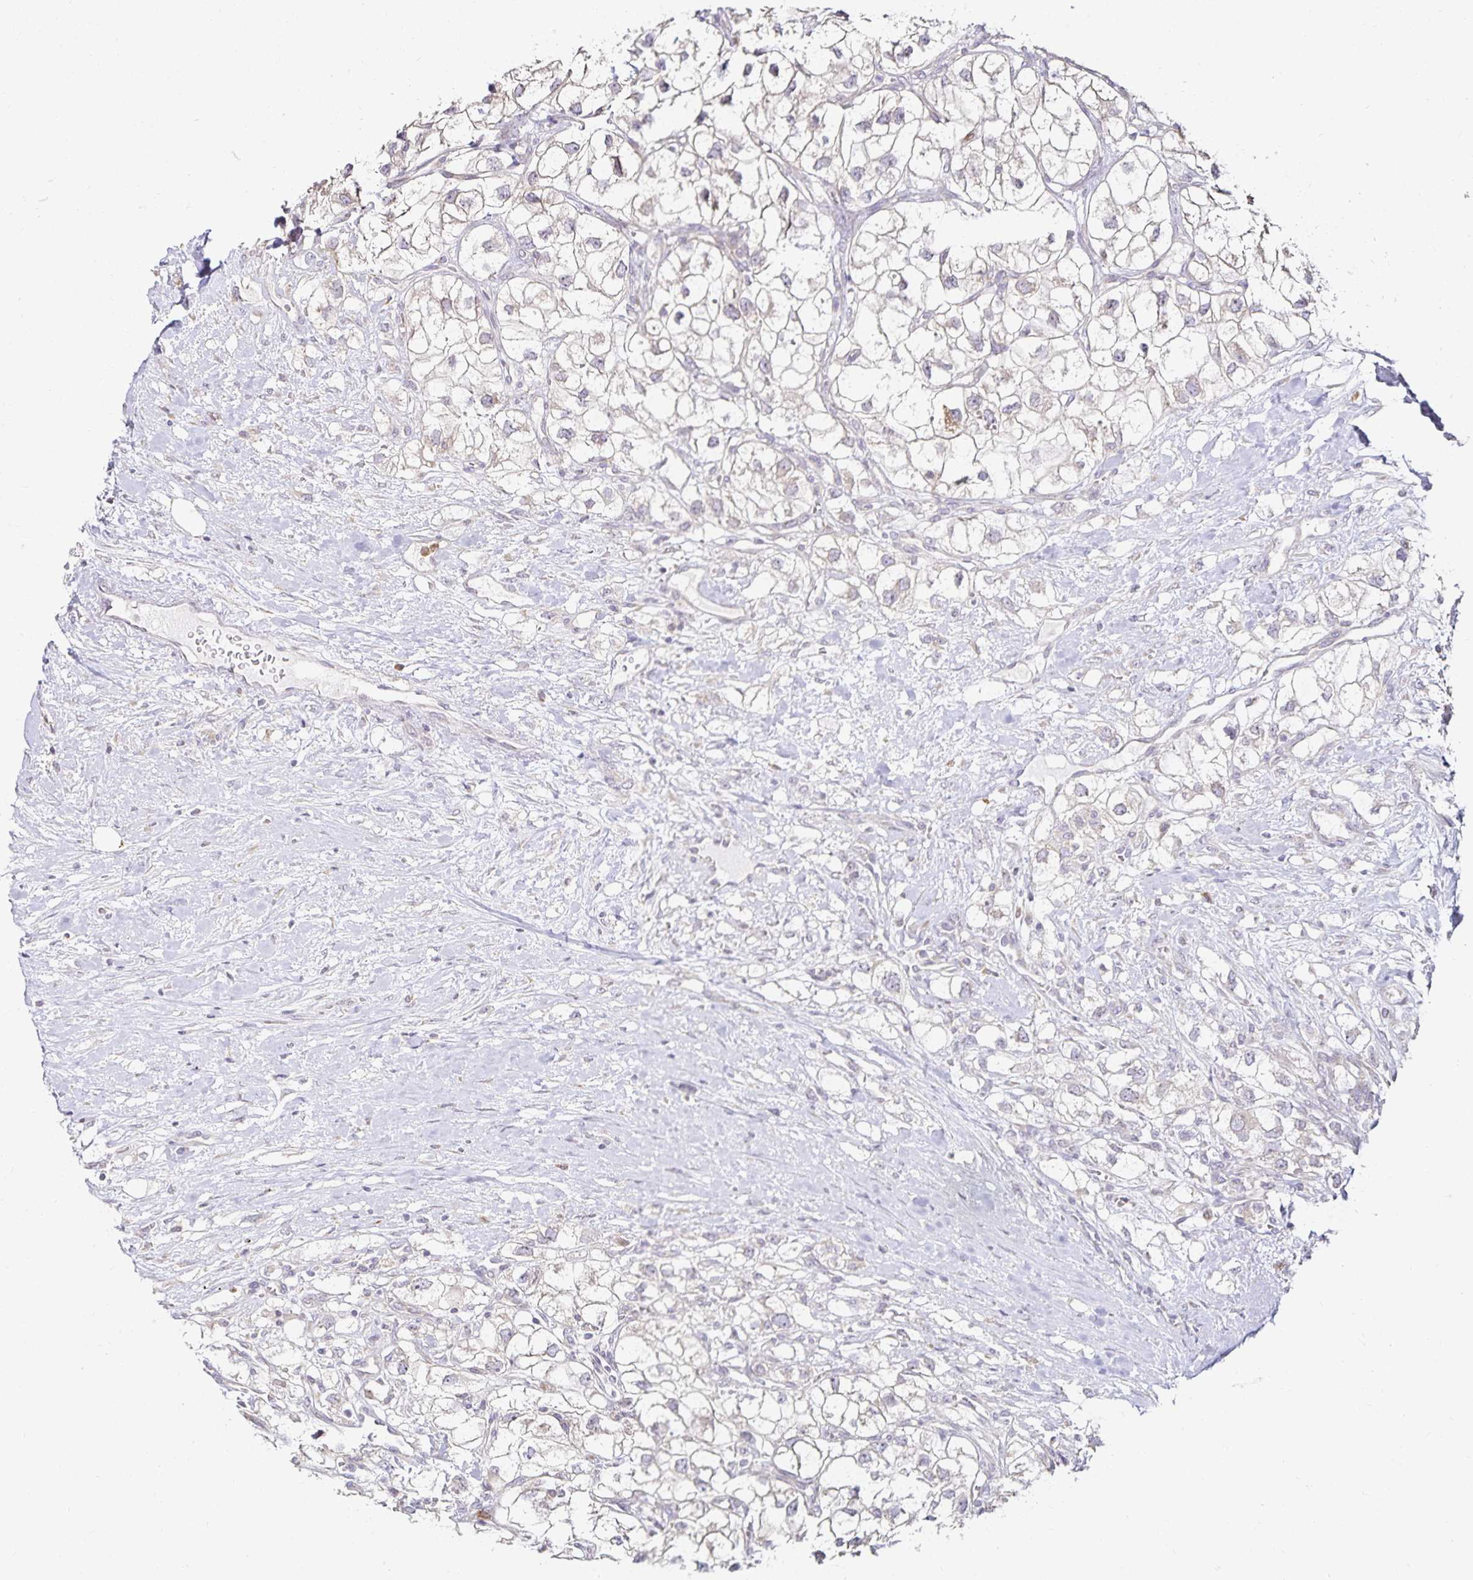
{"staining": {"intensity": "negative", "quantity": "none", "location": "none"}, "tissue": "renal cancer", "cell_type": "Tumor cells", "image_type": "cancer", "snomed": [{"axis": "morphology", "description": "Adenocarcinoma, NOS"}, {"axis": "topography", "description": "Kidney"}], "caption": "DAB (3,3'-diaminobenzidine) immunohistochemical staining of renal cancer (adenocarcinoma) reveals no significant staining in tumor cells. (DAB (3,3'-diaminobenzidine) immunohistochemistry visualized using brightfield microscopy, high magnification).", "gene": "GP2", "patient": {"sex": "male", "age": 59}}